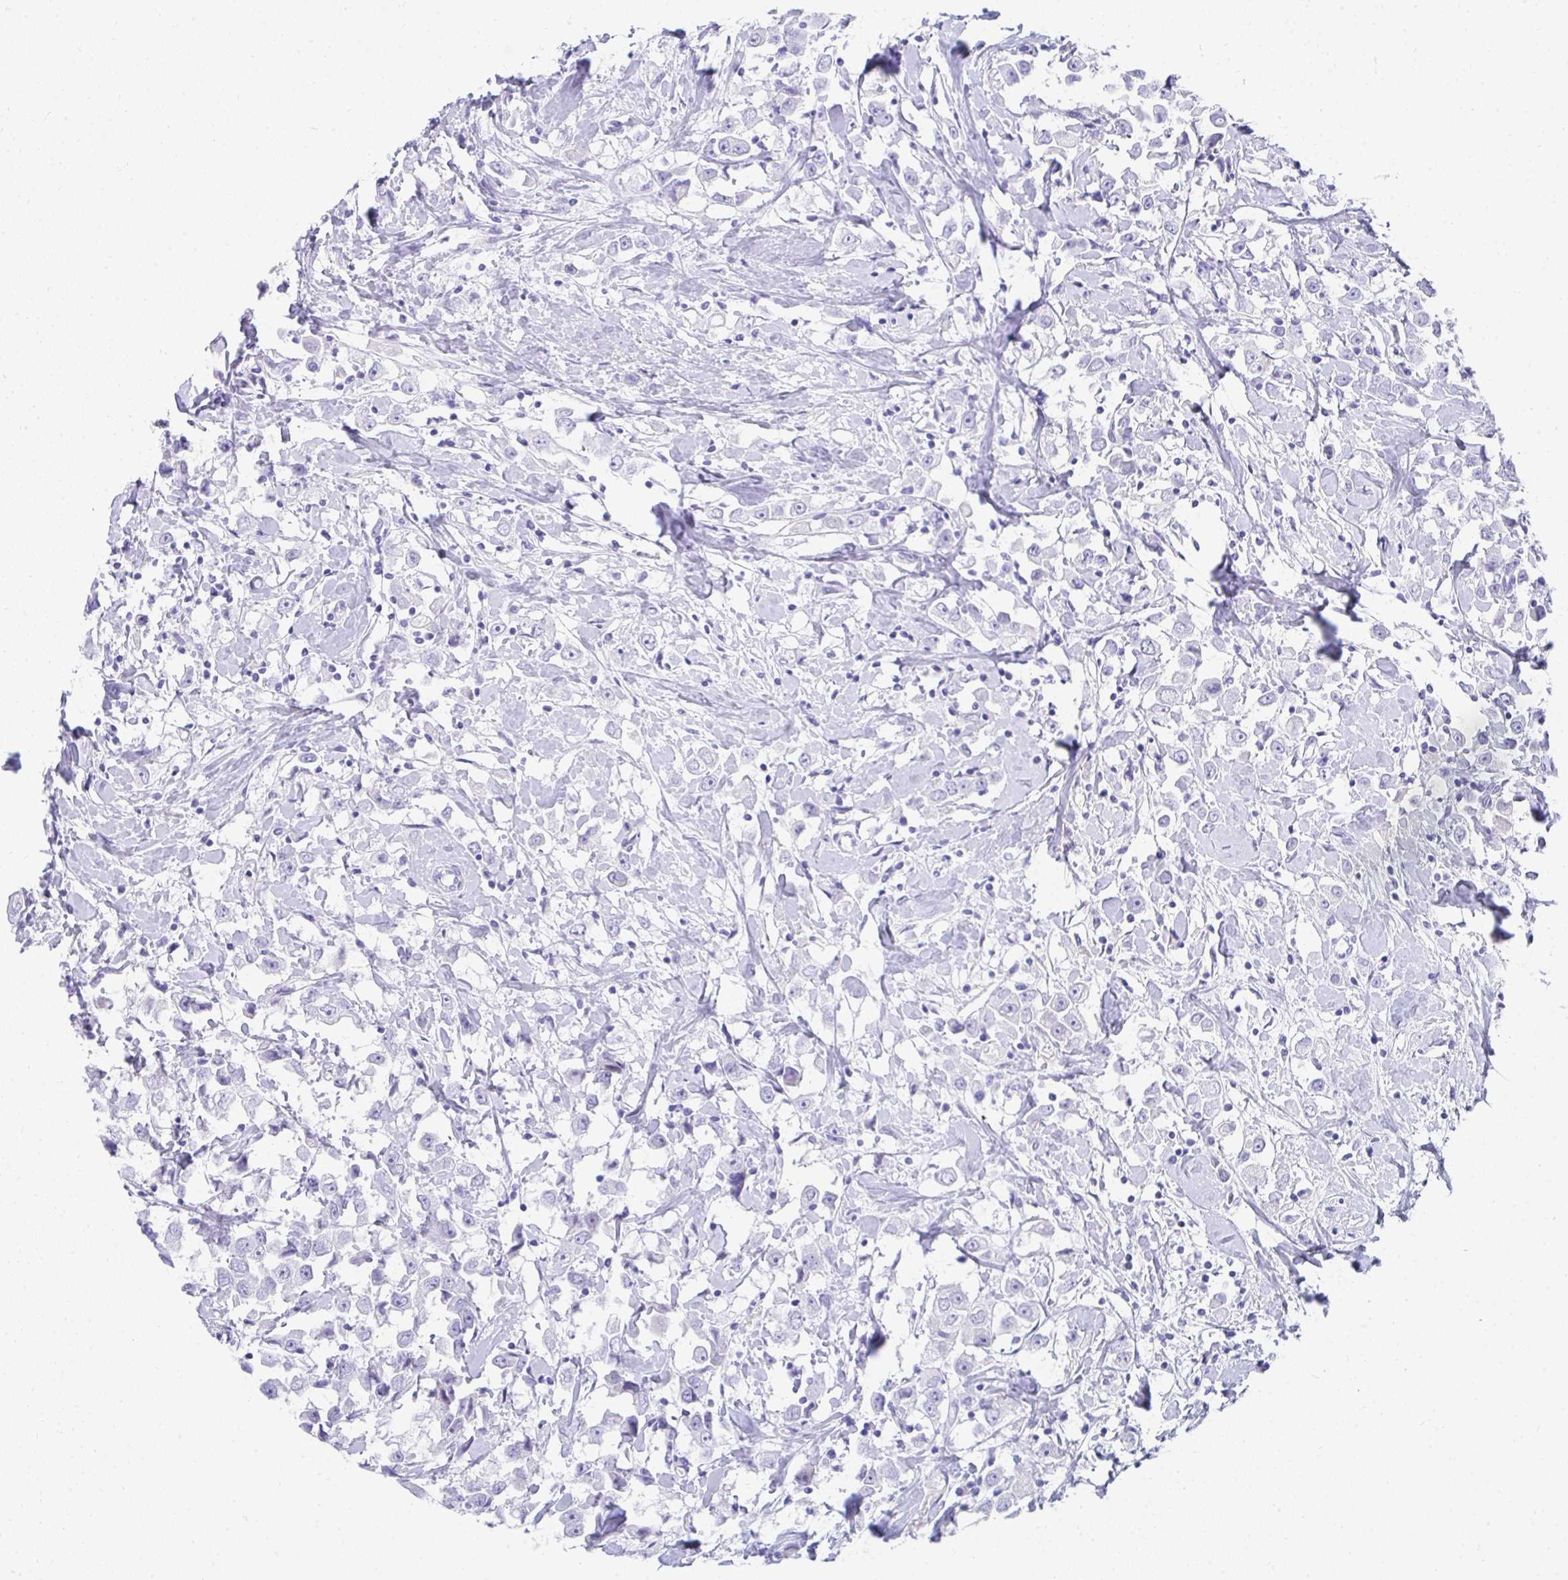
{"staining": {"intensity": "negative", "quantity": "none", "location": "none"}, "tissue": "breast cancer", "cell_type": "Tumor cells", "image_type": "cancer", "snomed": [{"axis": "morphology", "description": "Duct carcinoma"}, {"axis": "topography", "description": "Breast"}], "caption": "High magnification brightfield microscopy of breast cancer stained with DAB (3,3'-diaminobenzidine) (brown) and counterstained with hematoxylin (blue): tumor cells show no significant expression.", "gene": "TNNT1", "patient": {"sex": "female", "age": 61}}